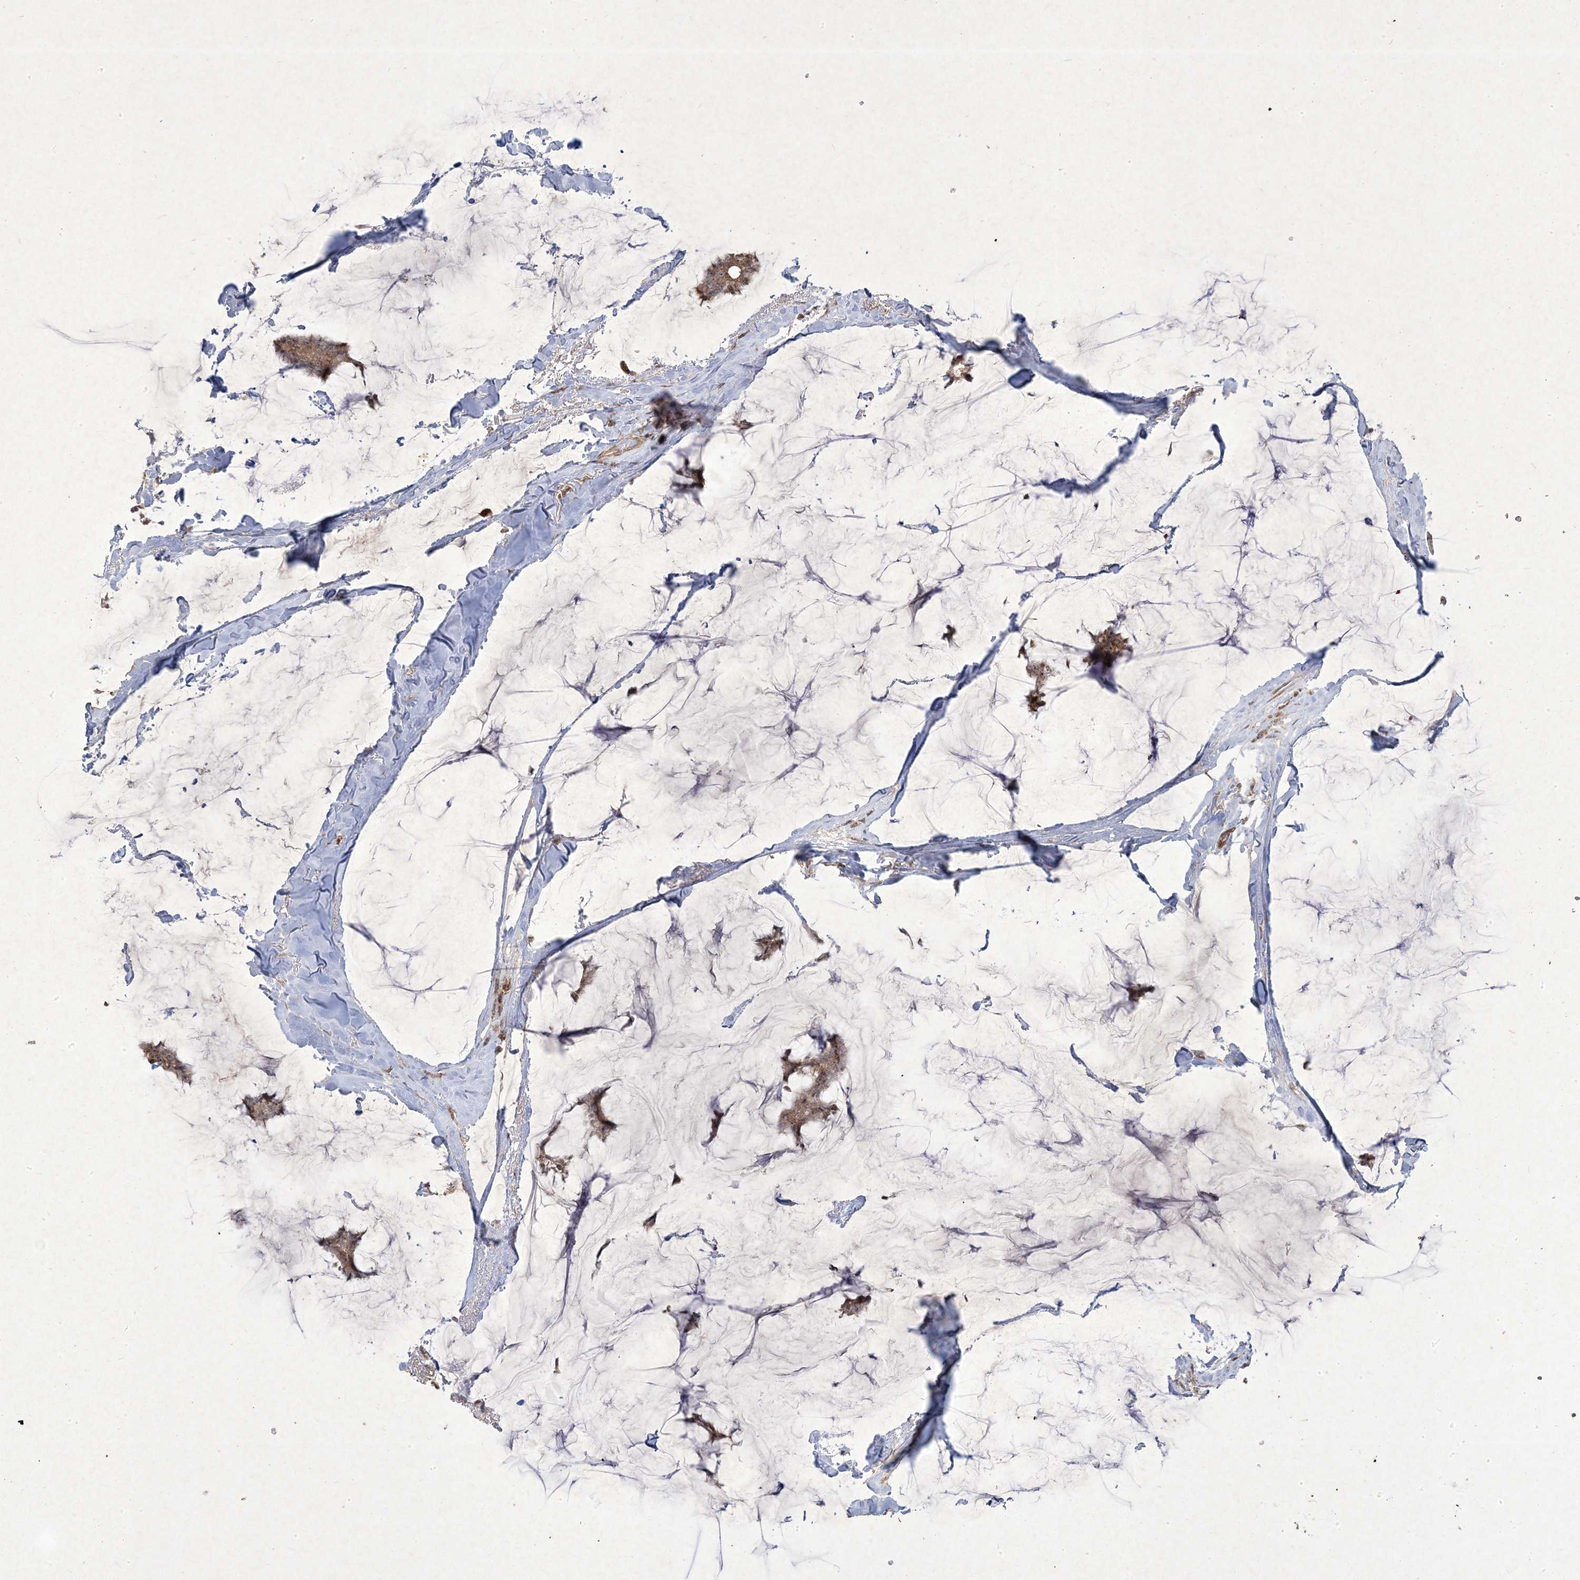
{"staining": {"intensity": "moderate", "quantity": ">75%", "location": "cytoplasmic/membranous,nuclear"}, "tissue": "breast cancer", "cell_type": "Tumor cells", "image_type": "cancer", "snomed": [{"axis": "morphology", "description": "Duct carcinoma"}, {"axis": "topography", "description": "Breast"}], "caption": "Protein expression analysis of human invasive ductal carcinoma (breast) reveals moderate cytoplasmic/membranous and nuclear positivity in approximately >75% of tumor cells.", "gene": "PLEKHM2", "patient": {"sex": "female", "age": 93}}